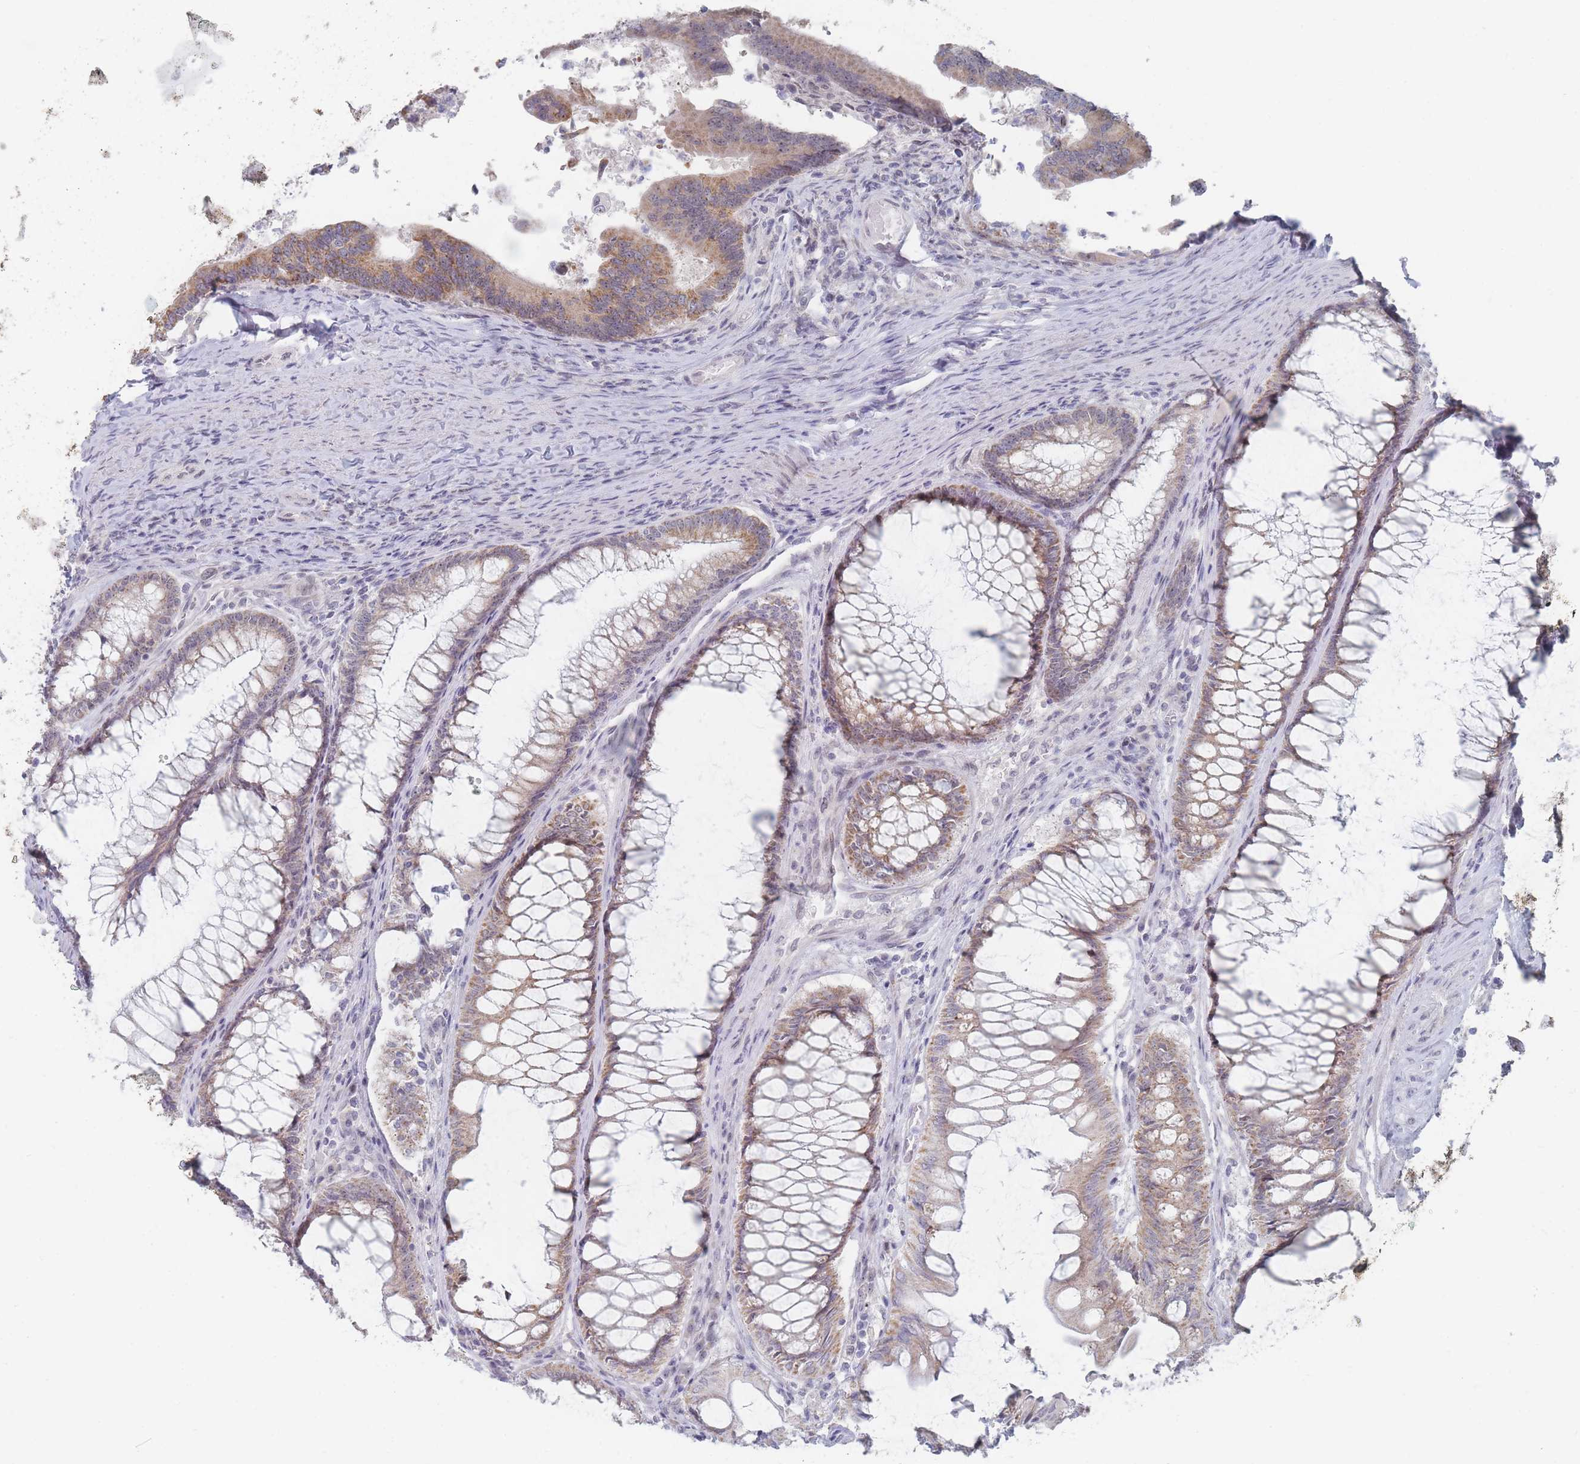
{"staining": {"intensity": "moderate", "quantity": ">75%", "location": "cytoplasmic/membranous"}, "tissue": "colorectal cancer", "cell_type": "Tumor cells", "image_type": "cancer", "snomed": [{"axis": "morphology", "description": "Adenocarcinoma, NOS"}, {"axis": "topography", "description": "Colon"}], "caption": "About >75% of tumor cells in colorectal cancer (adenocarcinoma) show moderate cytoplasmic/membranous protein staining as visualized by brown immunohistochemical staining.", "gene": "RNF8", "patient": {"sex": "female", "age": 67}}